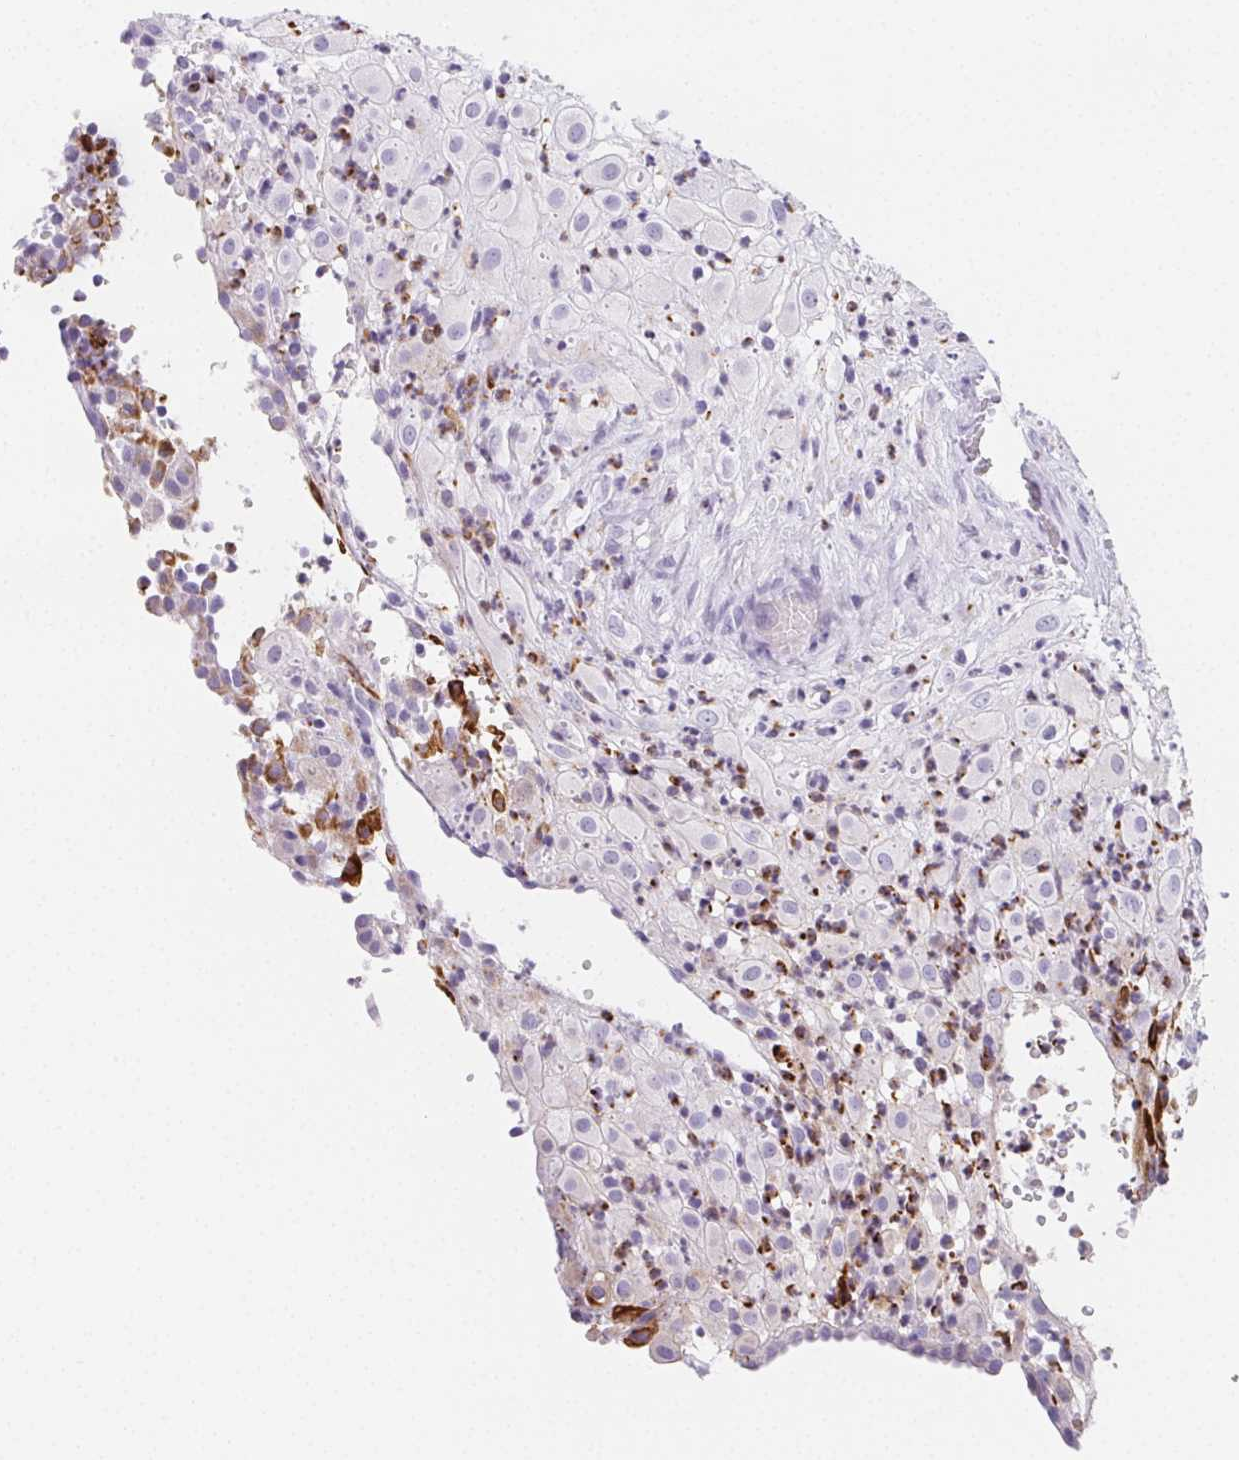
{"staining": {"intensity": "negative", "quantity": "none", "location": "none"}, "tissue": "placenta", "cell_type": "Decidual cells", "image_type": "normal", "snomed": [{"axis": "morphology", "description": "Normal tissue, NOS"}, {"axis": "topography", "description": "Placenta"}], "caption": "There is no significant positivity in decidual cells of placenta. (Stains: DAB (3,3'-diaminobenzidine) IHC with hematoxylin counter stain, Microscopy: brightfield microscopy at high magnification).", "gene": "ITIH2", "patient": {"sex": "female", "age": 24}}